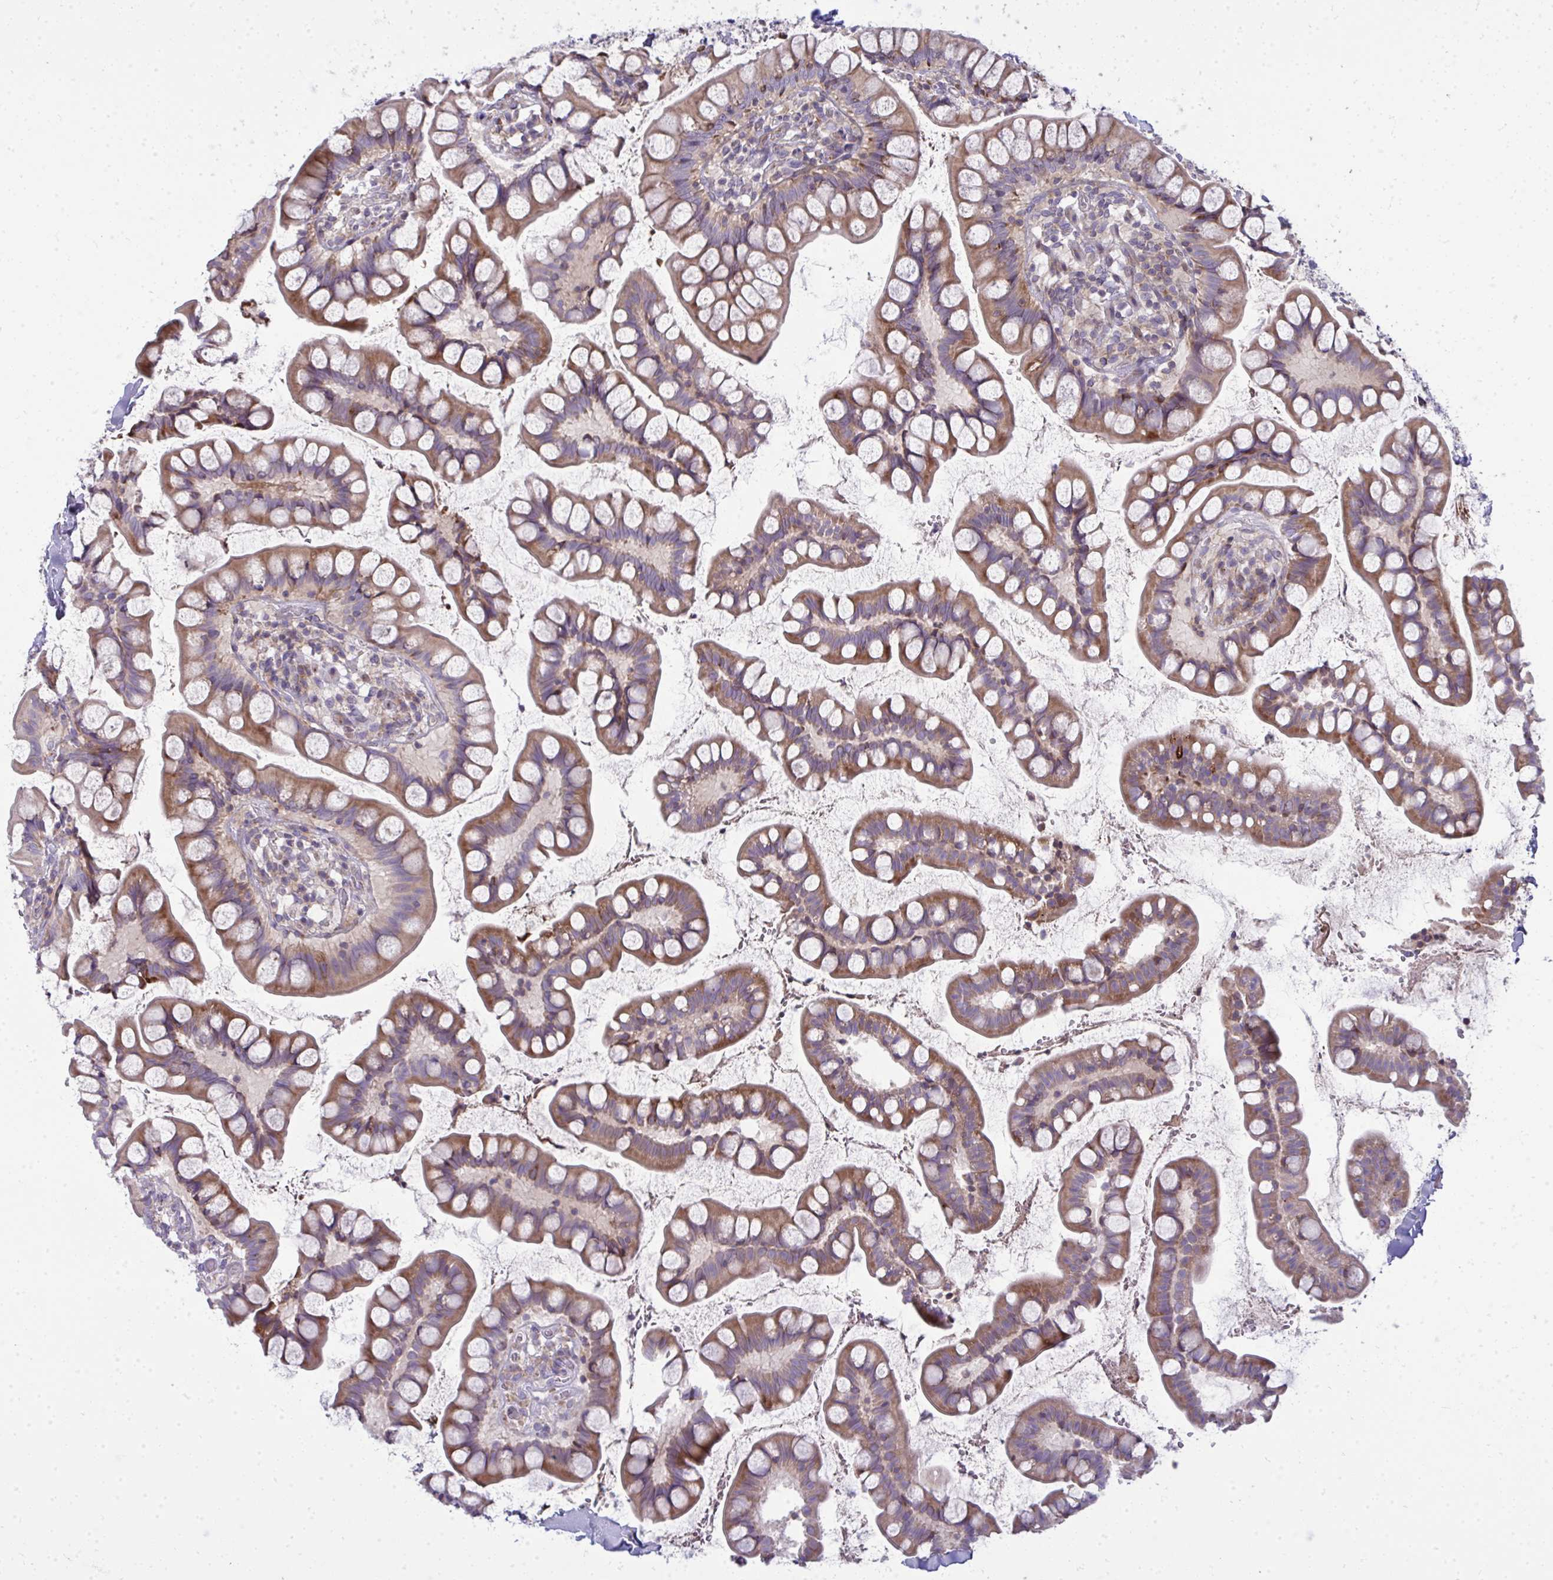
{"staining": {"intensity": "moderate", "quantity": ">75%", "location": "cytoplasmic/membranous"}, "tissue": "small intestine", "cell_type": "Glandular cells", "image_type": "normal", "snomed": [{"axis": "morphology", "description": "Normal tissue, NOS"}, {"axis": "topography", "description": "Small intestine"}], "caption": "Immunohistochemical staining of normal human small intestine exhibits >75% levels of moderate cytoplasmic/membranous protein staining in approximately >75% of glandular cells. (brown staining indicates protein expression, while blue staining denotes nuclei).", "gene": "GFPT2", "patient": {"sex": "male", "age": 70}}